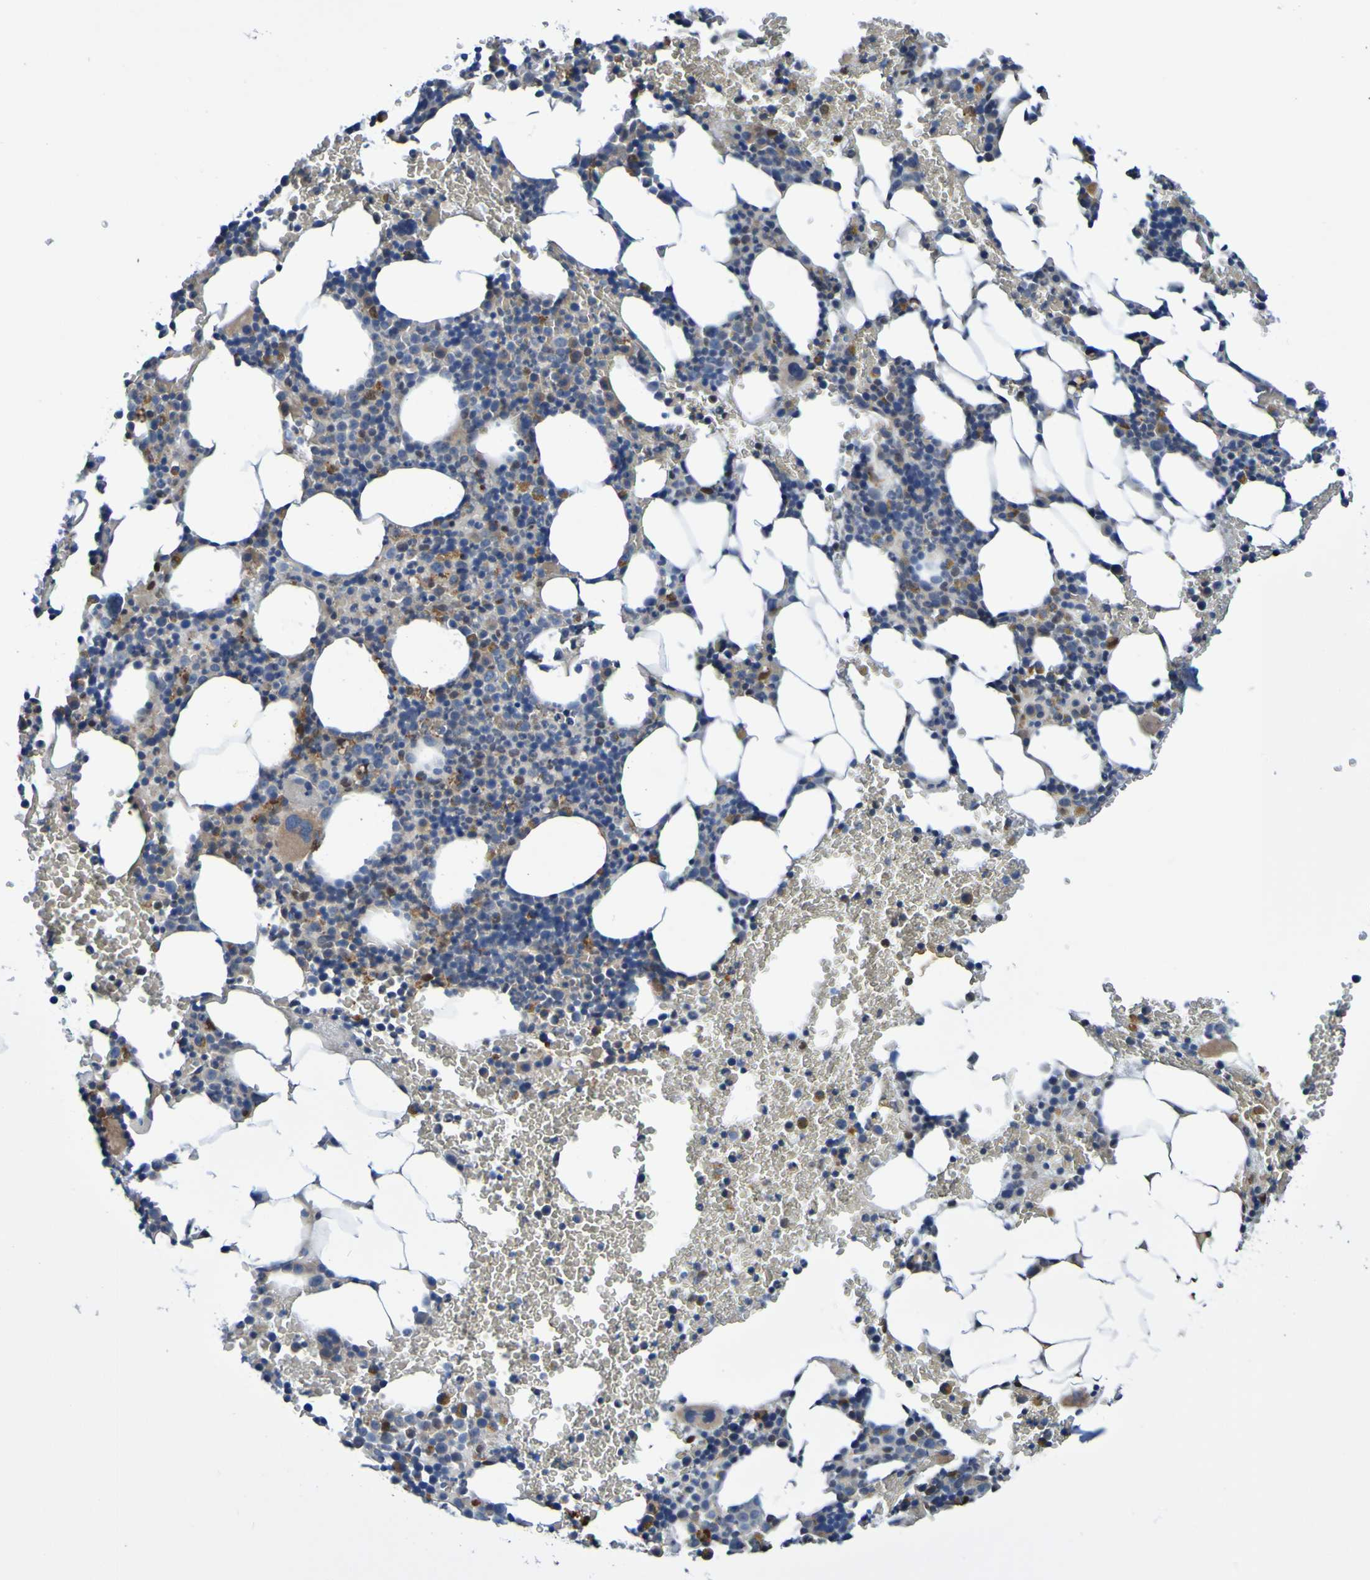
{"staining": {"intensity": "moderate", "quantity": "<25%", "location": "cytoplasmic/membranous,nuclear"}, "tissue": "bone marrow", "cell_type": "Hematopoietic cells", "image_type": "normal", "snomed": [{"axis": "morphology", "description": "Normal tissue, NOS"}, {"axis": "morphology", "description": "Inflammation, NOS"}, {"axis": "topography", "description": "Bone marrow"}], "caption": "Approximately <25% of hematopoietic cells in benign human bone marrow demonstrate moderate cytoplasmic/membranous,nuclear protein expression as visualized by brown immunohistochemical staining.", "gene": "METAP2", "patient": {"sex": "female", "age": 70}}